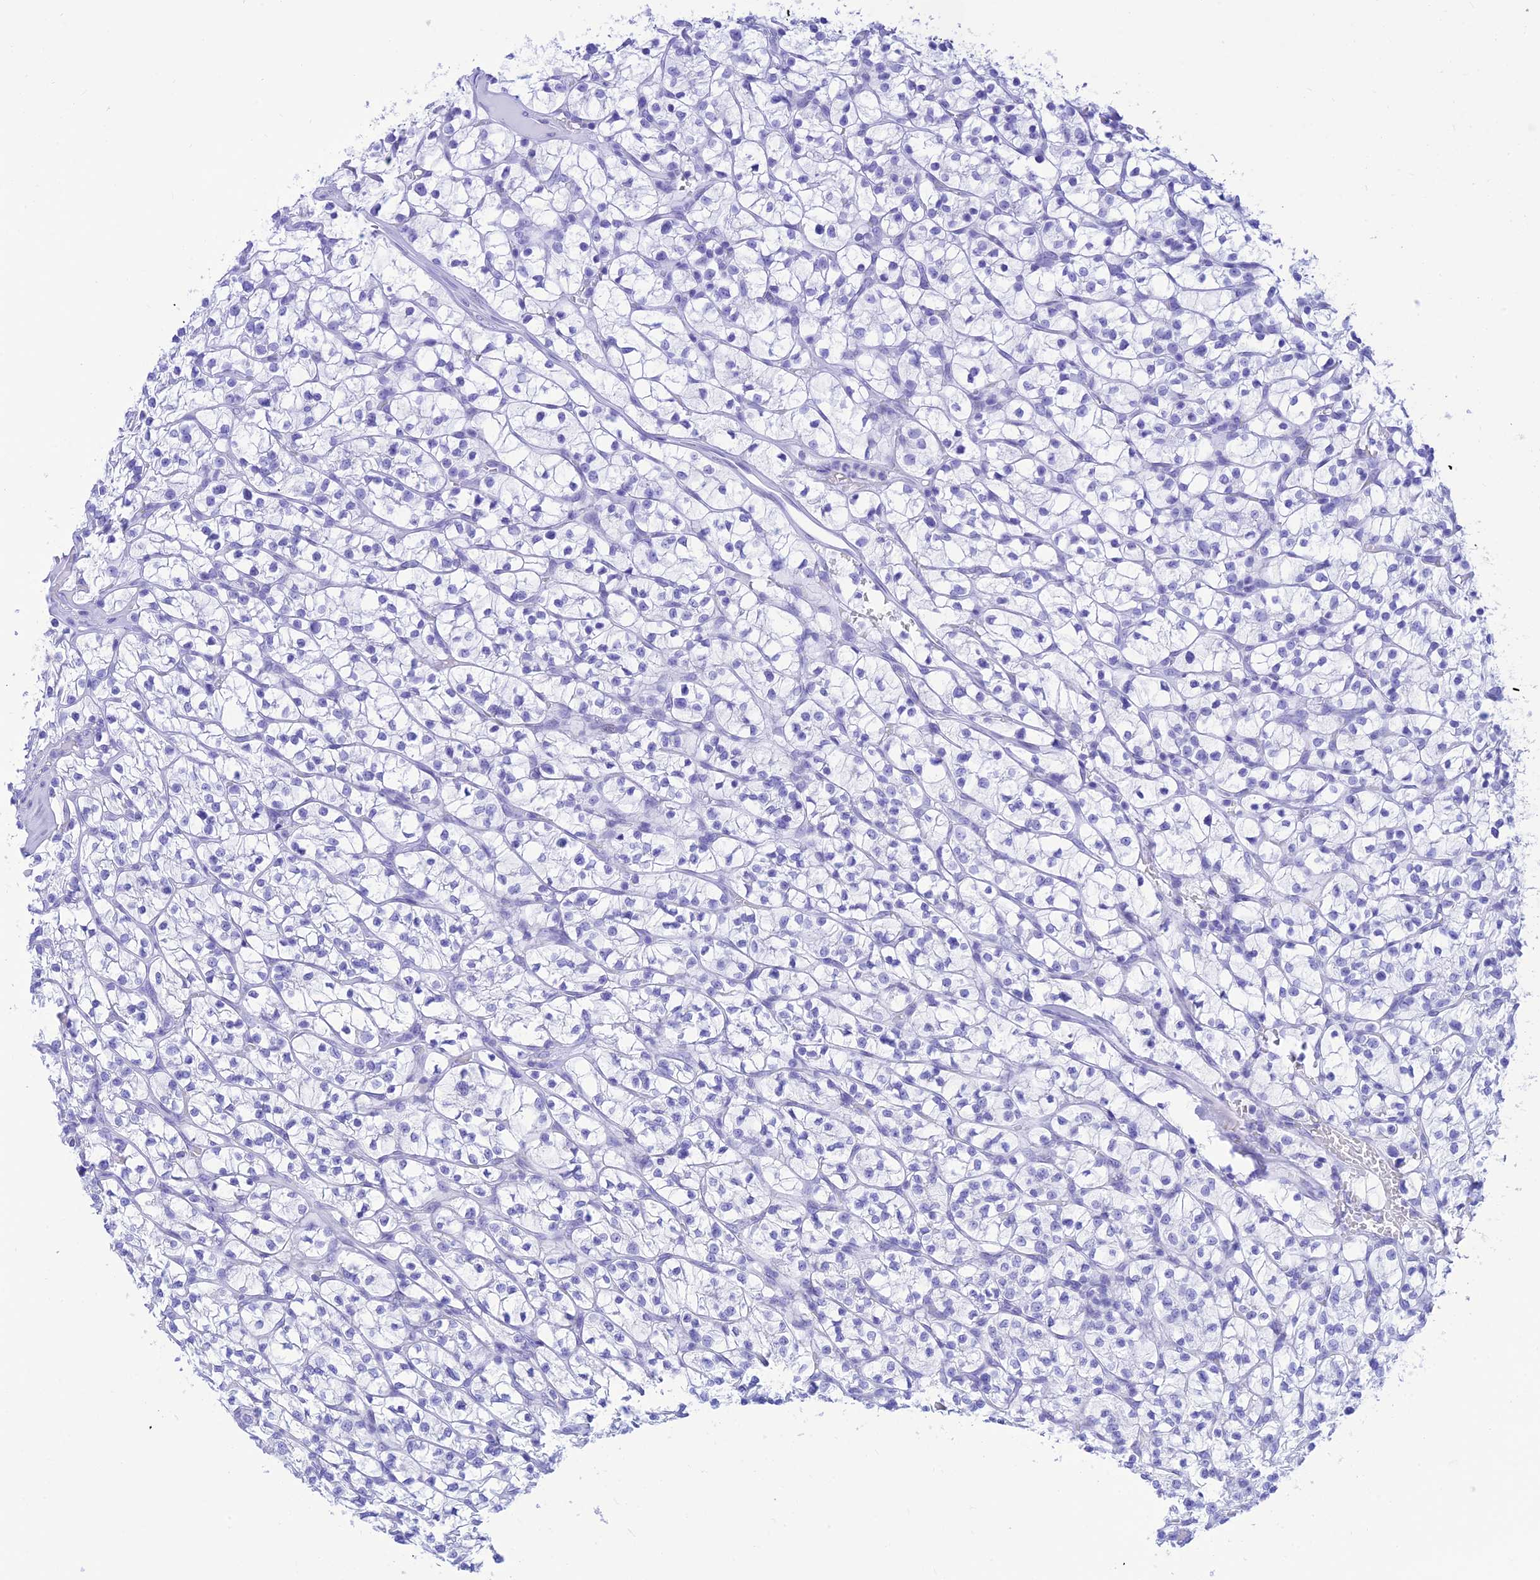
{"staining": {"intensity": "negative", "quantity": "none", "location": "none"}, "tissue": "renal cancer", "cell_type": "Tumor cells", "image_type": "cancer", "snomed": [{"axis": "morphology", "description": "Adenocarcinoma, NOS"}, {"axis": "topography", "description": "Kidney"}], "caption": "IHC image of human adenocarcinoma (renal) stained for a protein (brown), which exhibits no staining in tumor cells.", "gene": "PRNP", "patient": {"sex": "female", "age": 64}}